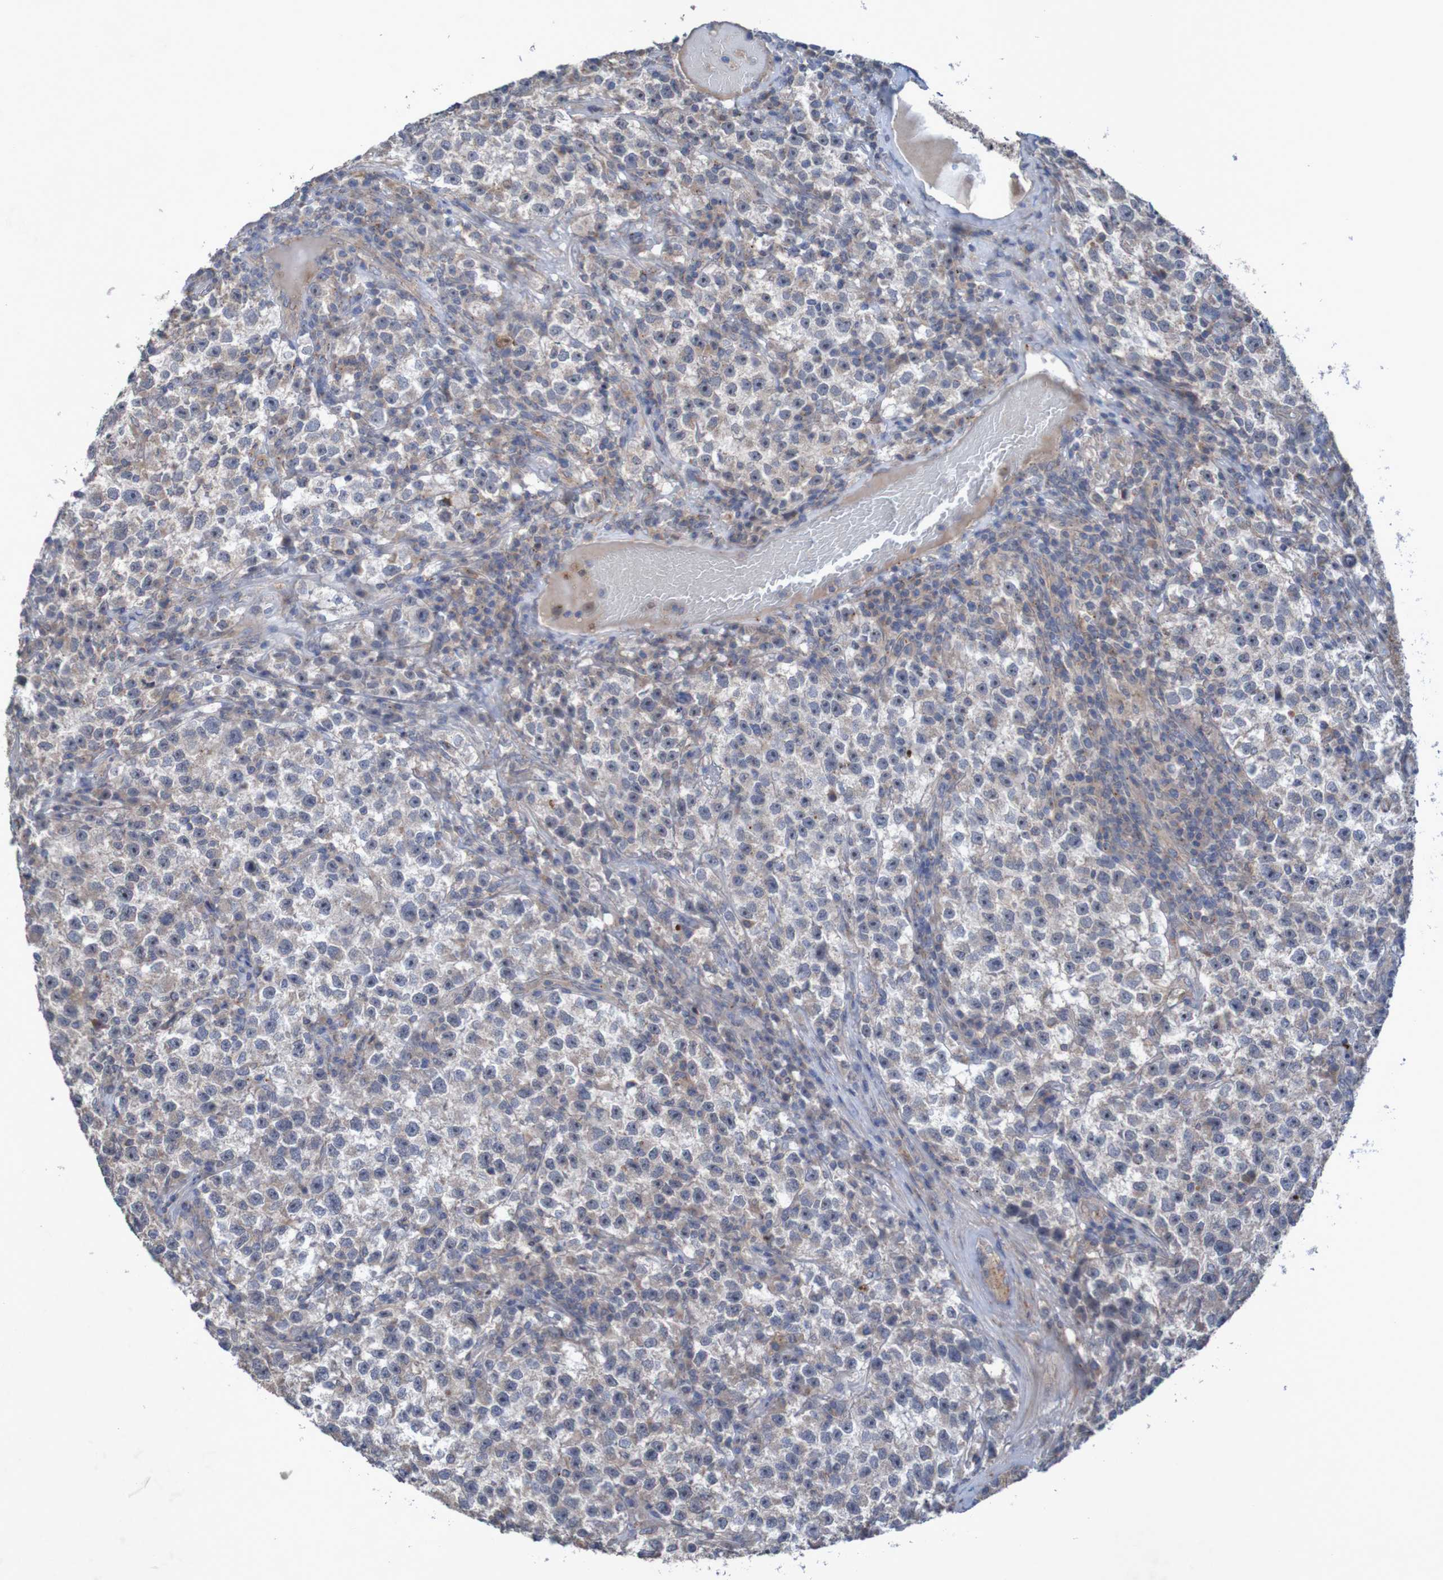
{"staining": {"intensity": "negative", "quantity": "none", "location": "none"}, "tissue": "testis cancer", "cell_type": "Tumor cells", "image_type": "cancer", "snomed": [{"axis": "morphology", "description": "Seminoma, NOS"}, {"axis": "topography", "description": "Testis"}], "caption": "Immunohistochemistry (IHC) image of neoplastic tissue: human seminoma (testis) stained with DAB reveals no significant protein expression in tumor cells.", "gene": "ANGPT4", "patient": {"sex": "male", "age": 22}}